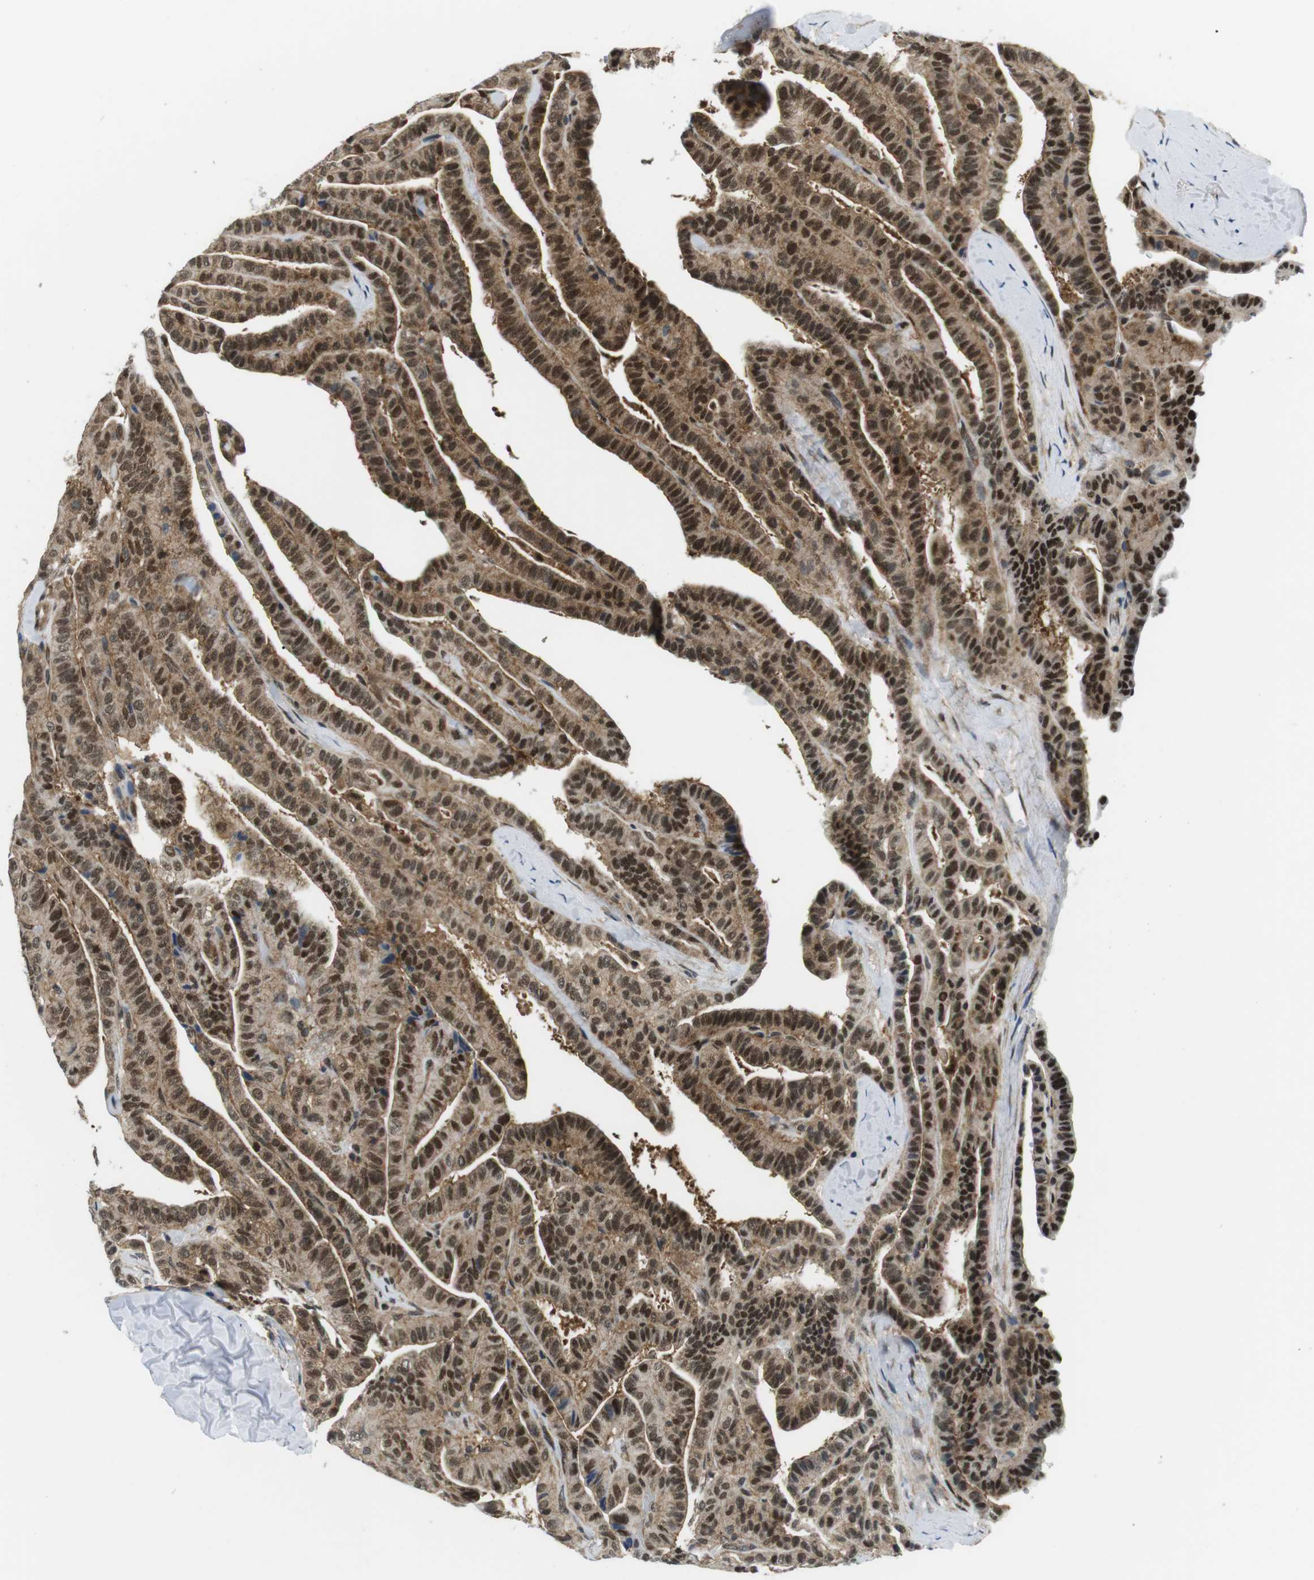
{"staining": {"intensity": "strong", "quantity": ">75%", "location": "cytoplasmic/membranous,nuclear"}, "tissue": "thyroid cancer", "cell_type": "Tumor cells", "image_type": "cancer", "snomed": [{"axis": "morphology", "description": "Papillary adenocarcinoma, NOS"}, {"axis": "topography", "description": "Thyroid gland"}], "caption": "An immunohistochemistry (IHC) micrograph of tumor tissue is shown. Protein staining in brown highlights strong cytoplasmic/membranous and nuclear positivity in papillary adenocarcinoma (thyroid) within tumor cells.", "gene": "CSNK2B", "patient": {"sex": "male", "age": 77}}